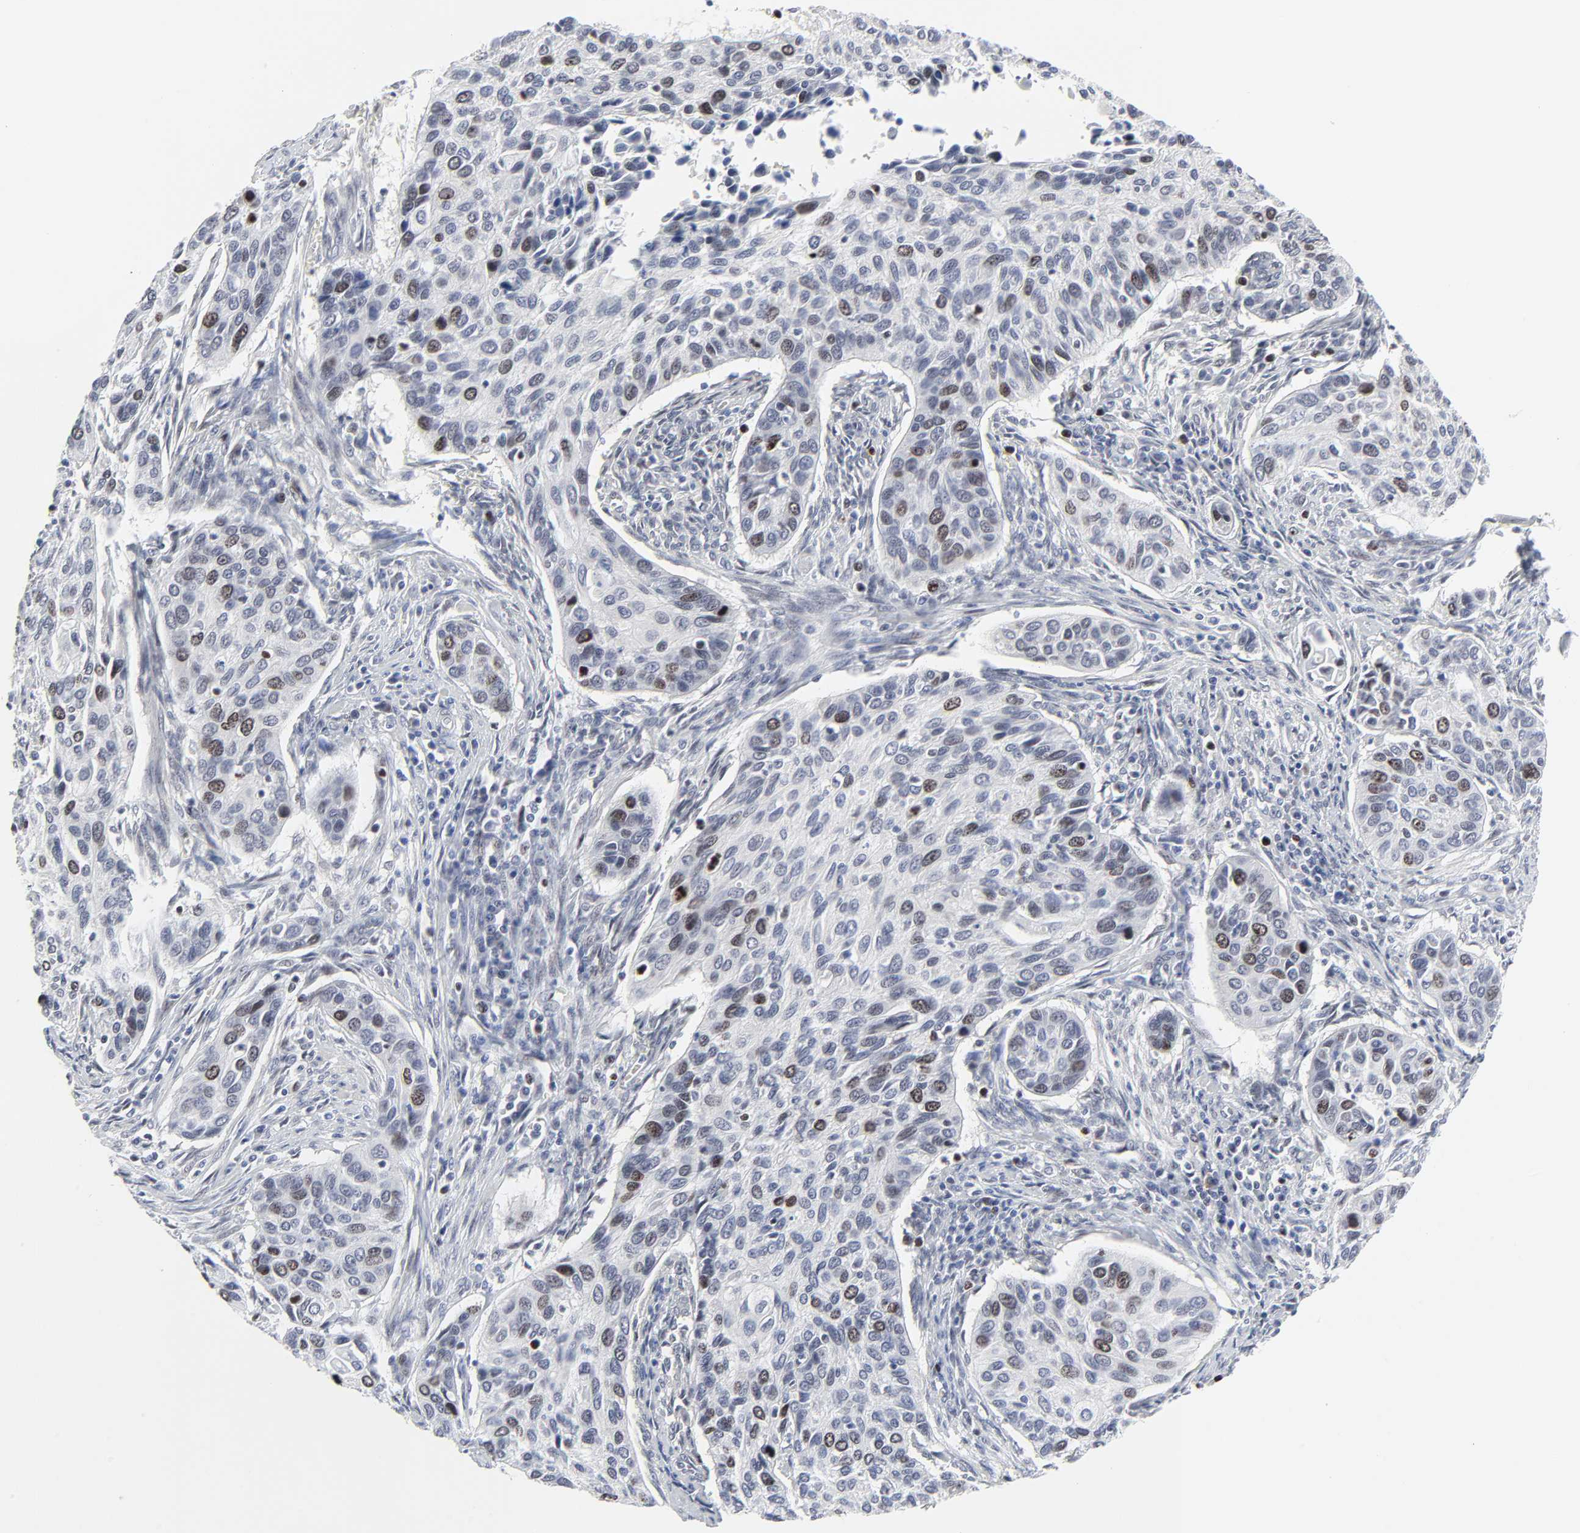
{"staining": {"intensity": "moderate", "quantity": "25%-75%", "location": "nuclear"}, "tissue": "cervical cancer", "cell_type": "Tumor cells", "image_type": "cancer", "snomed": [{"axis": "morphology", "description": "Squamous cell carcinoma, NOS"}, {"axis": "topography", "description": "Cervix"}], "caption": "Tumor cells display medium levels of moderate nuclear expression in approximately 25%-75% of cells in human cervical squamous cell carcinoma. (Brightfield microscopy of DAB IHC at high magnification).", "gene": "ZNF589", "patient": {"sex": "female", "age": 57}}